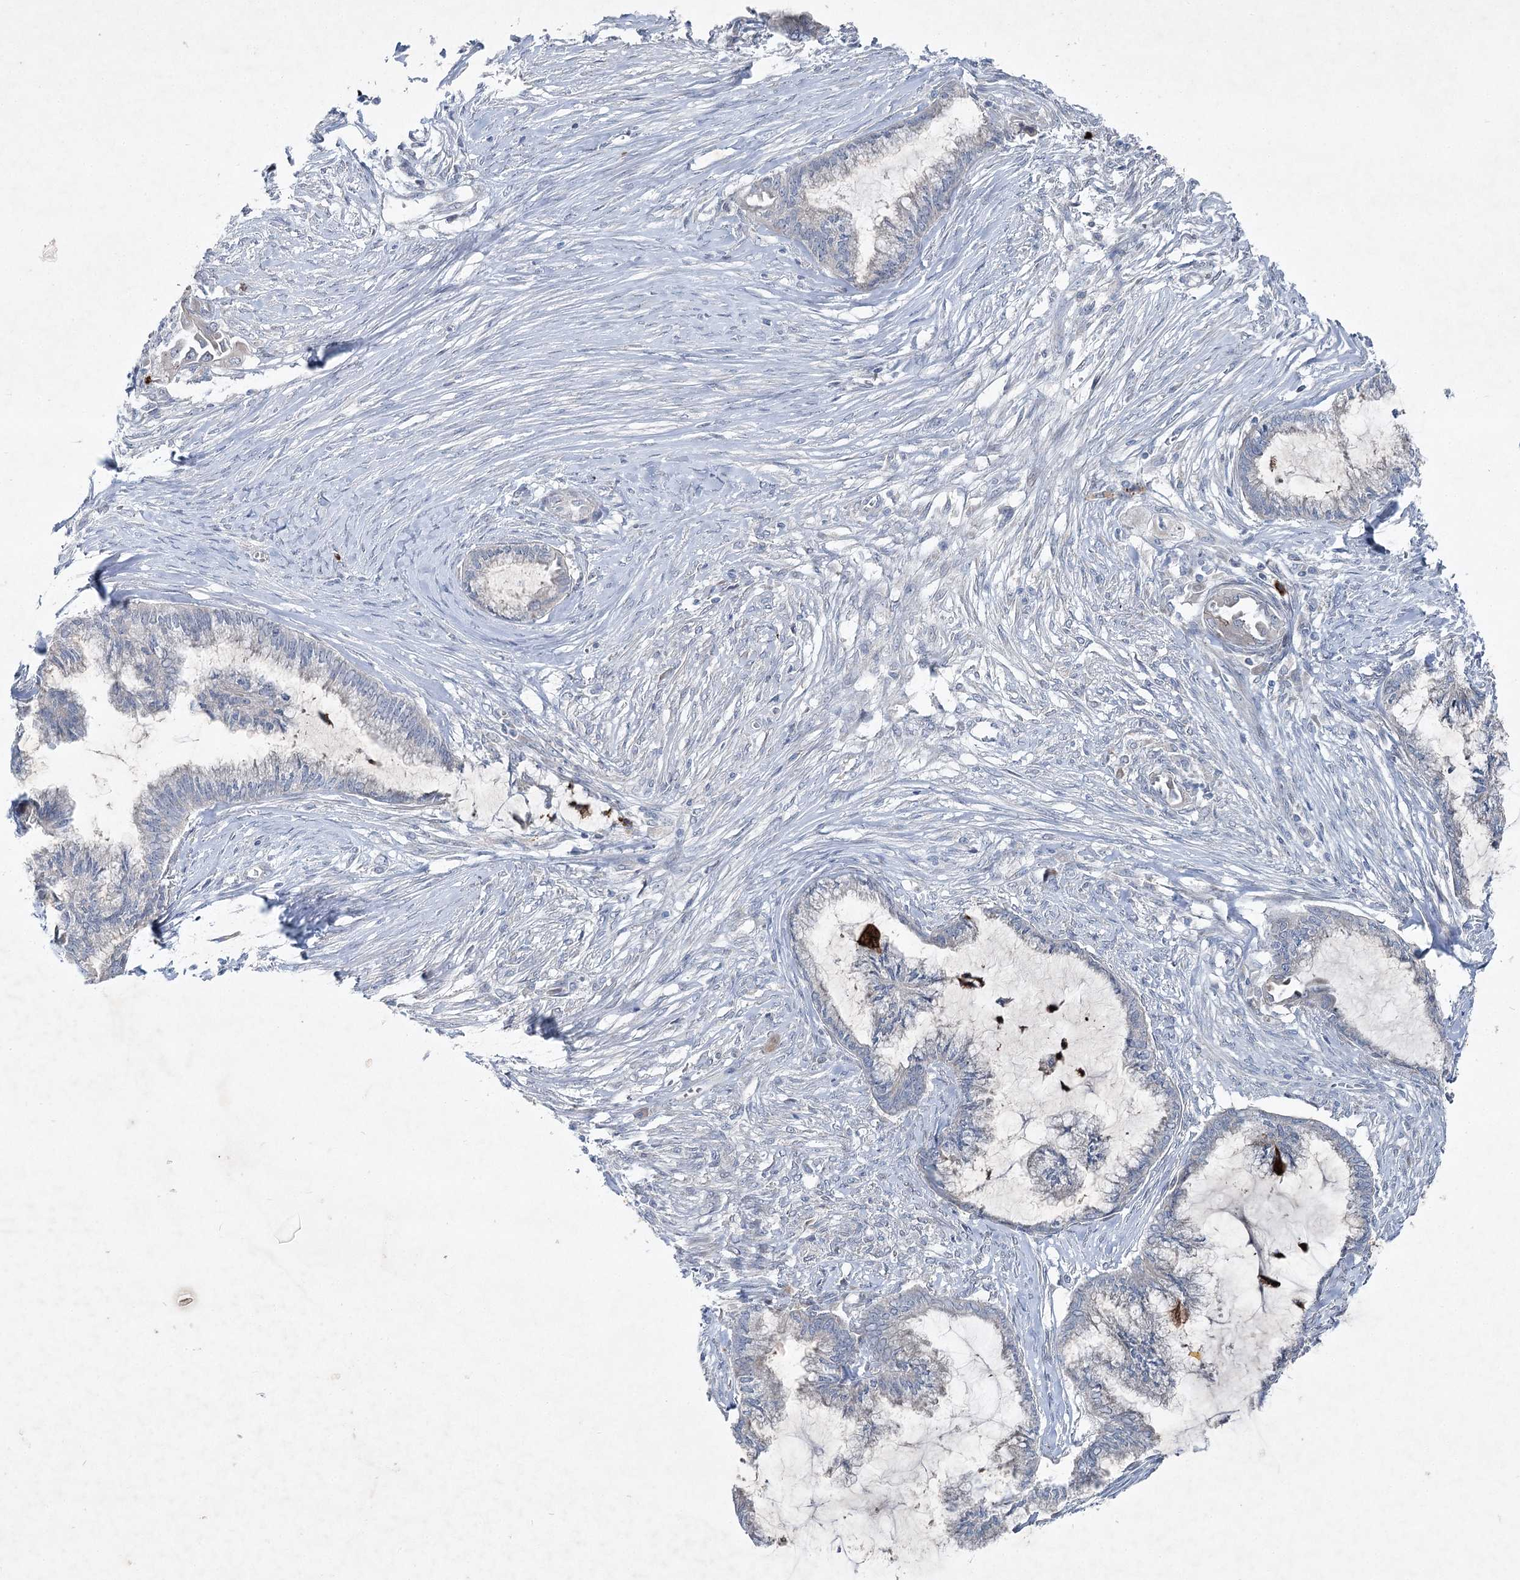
{"staining": {"intensity": "negative", "quantity": "none", "location": "none"}, "tissue": "endometrial cancer", "cell_type": "Tumor cells", "image_type": "cancer", "snomed": [{"axis": "morphology", "description": "Adenocarcinoma, NOS"}, {"axis": "topography", "description": "Endometrium"}], "caption": "Human endometrial adenocarcinoma stained for a protein using IHC shows no expression in tumor cells.", "gene": "PLA2G12A", "patient": {"sex": "female", "age": 86}}